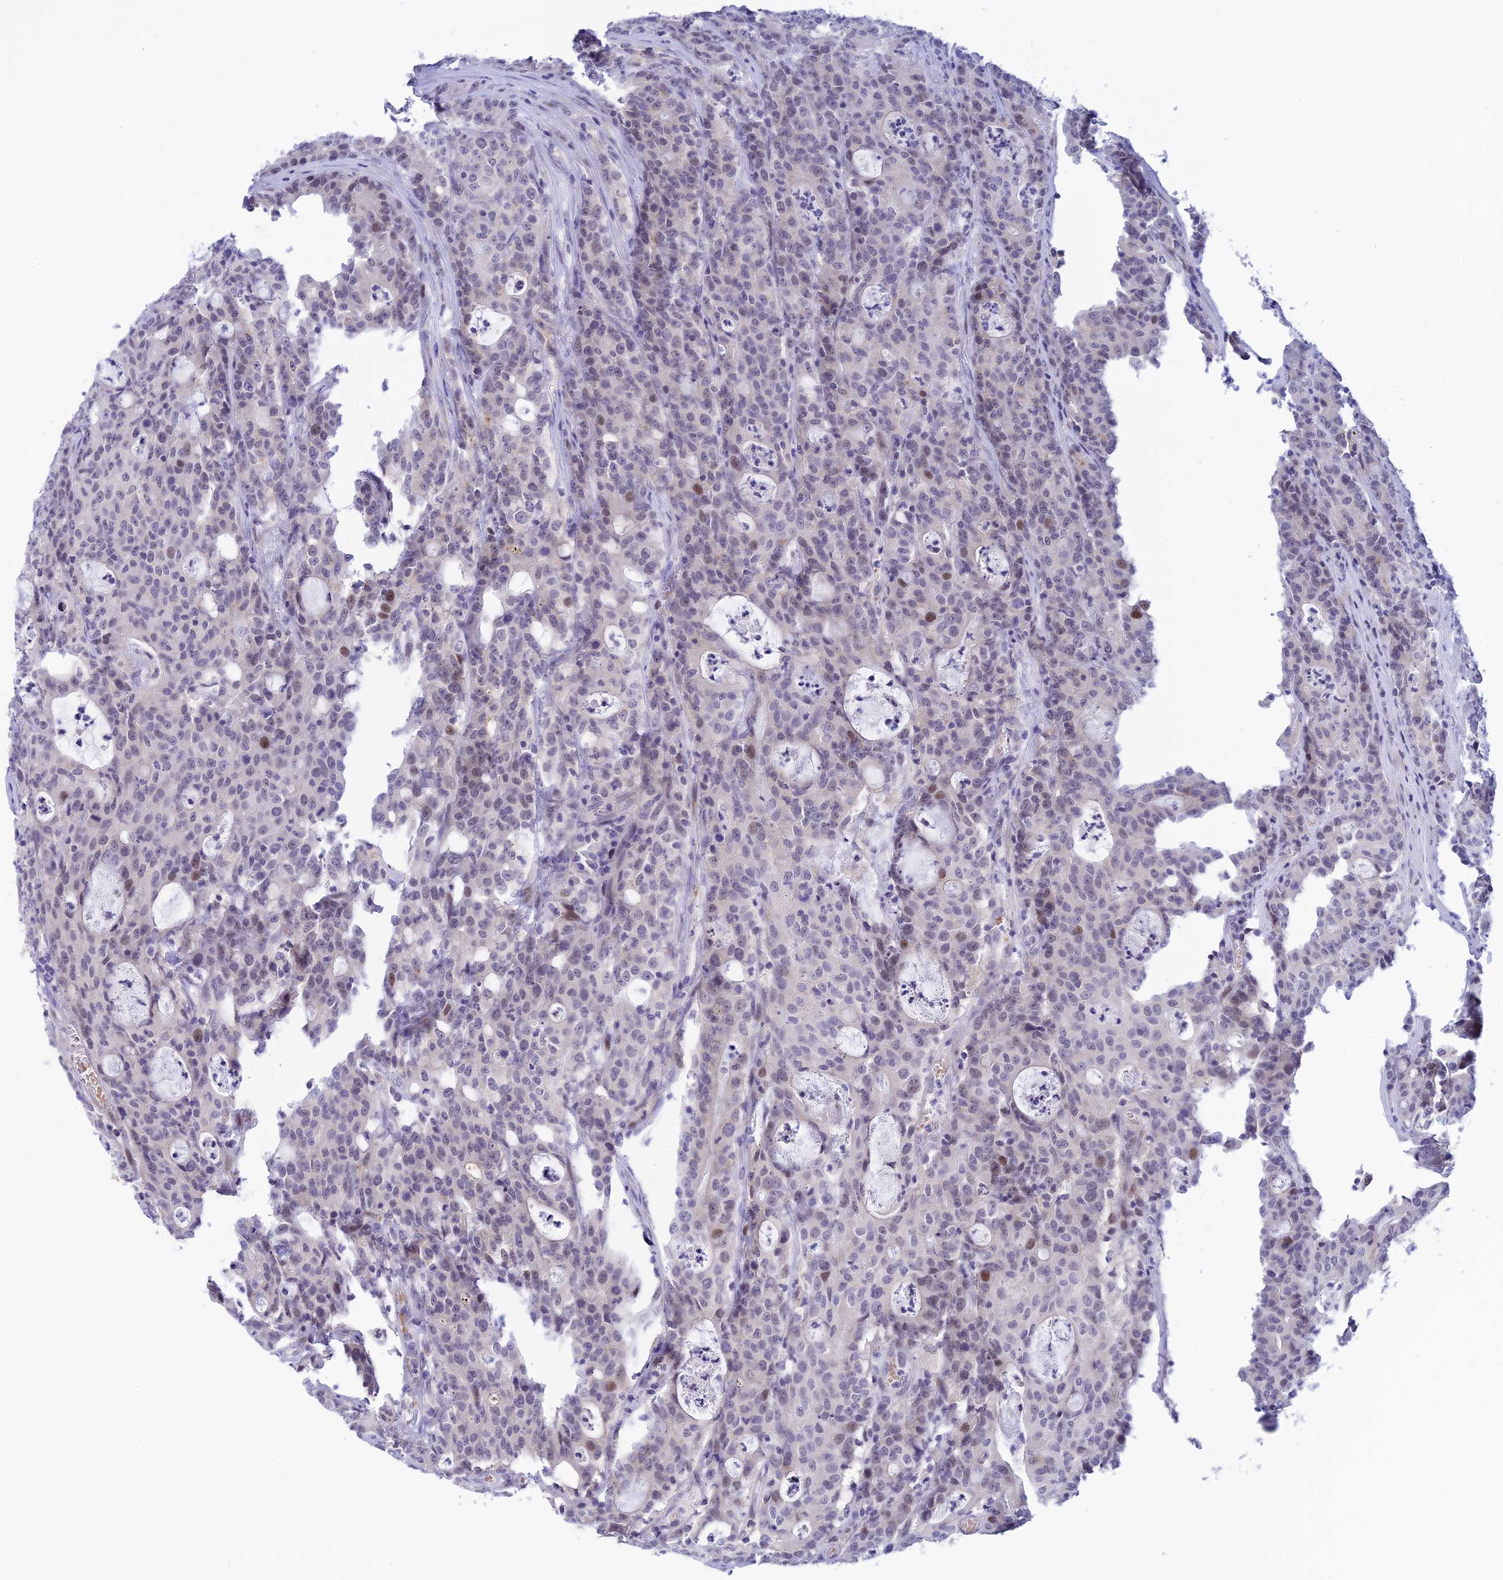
{"staining": {"intensity": "negative", "quantity": "none", "location": "none"}, "tissue": "colorectal cancer", "cell_type": "Tumor cells", "image_type": "cancer", "snomed": [{"axis": "morphology", "description": "Adenocarcinoma, NOS"}, {"axis": "topography", "description": "Colon"}], "caption": "Immunohistochemistry (IHC) micrograph of human colorectal adenocarcinoma stained for a protein (brown), which shows no staining in tumor cells. Nuclei are stained in blue.", "gene": "RASGEF1B", "patient": {"sex": "male", "age": 83}}